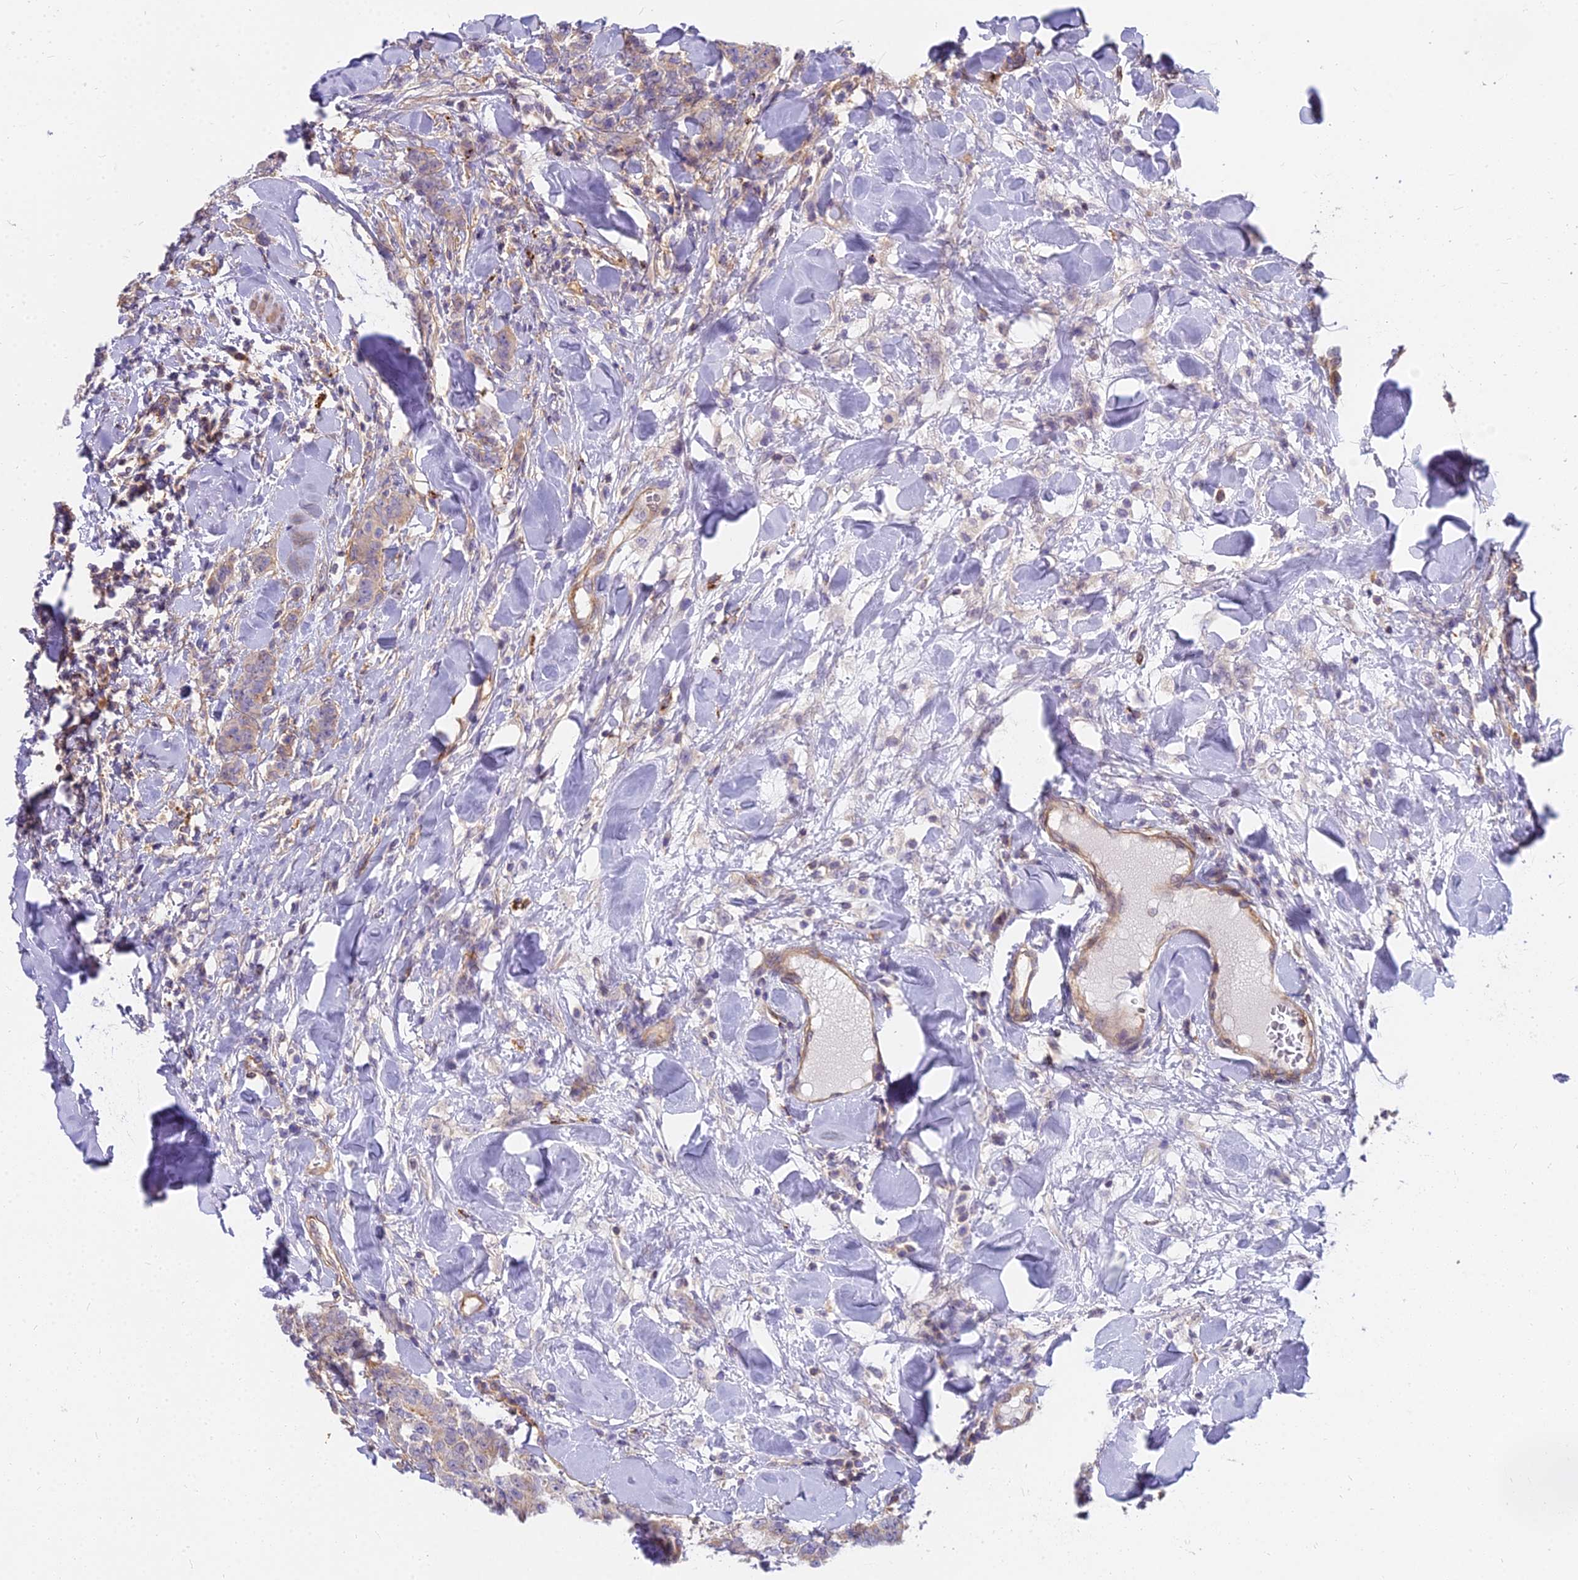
{"staining": {"intensity": "weak", "quantity": "<25%", "location": "cytoplasmic/membranous"}, "tissue": "breast cancer", "cell_type": "Tumor cells", "image_type": "cancer", "snomed": [{"axis": "morphology", "description": "Duct carcinoma"}, {"axis": "topography", "description": "Breast"}], "caption": "Micrograph shows no protein staining in tumor cells of invasive ductal carcinoma (breast) tissue. The staining is performed using DAB brown chromogen with nuclei counter-stained in using hematoxylin.", "gene": "HLA-DOA", "patient": {"sex": "female", "age": 40}}